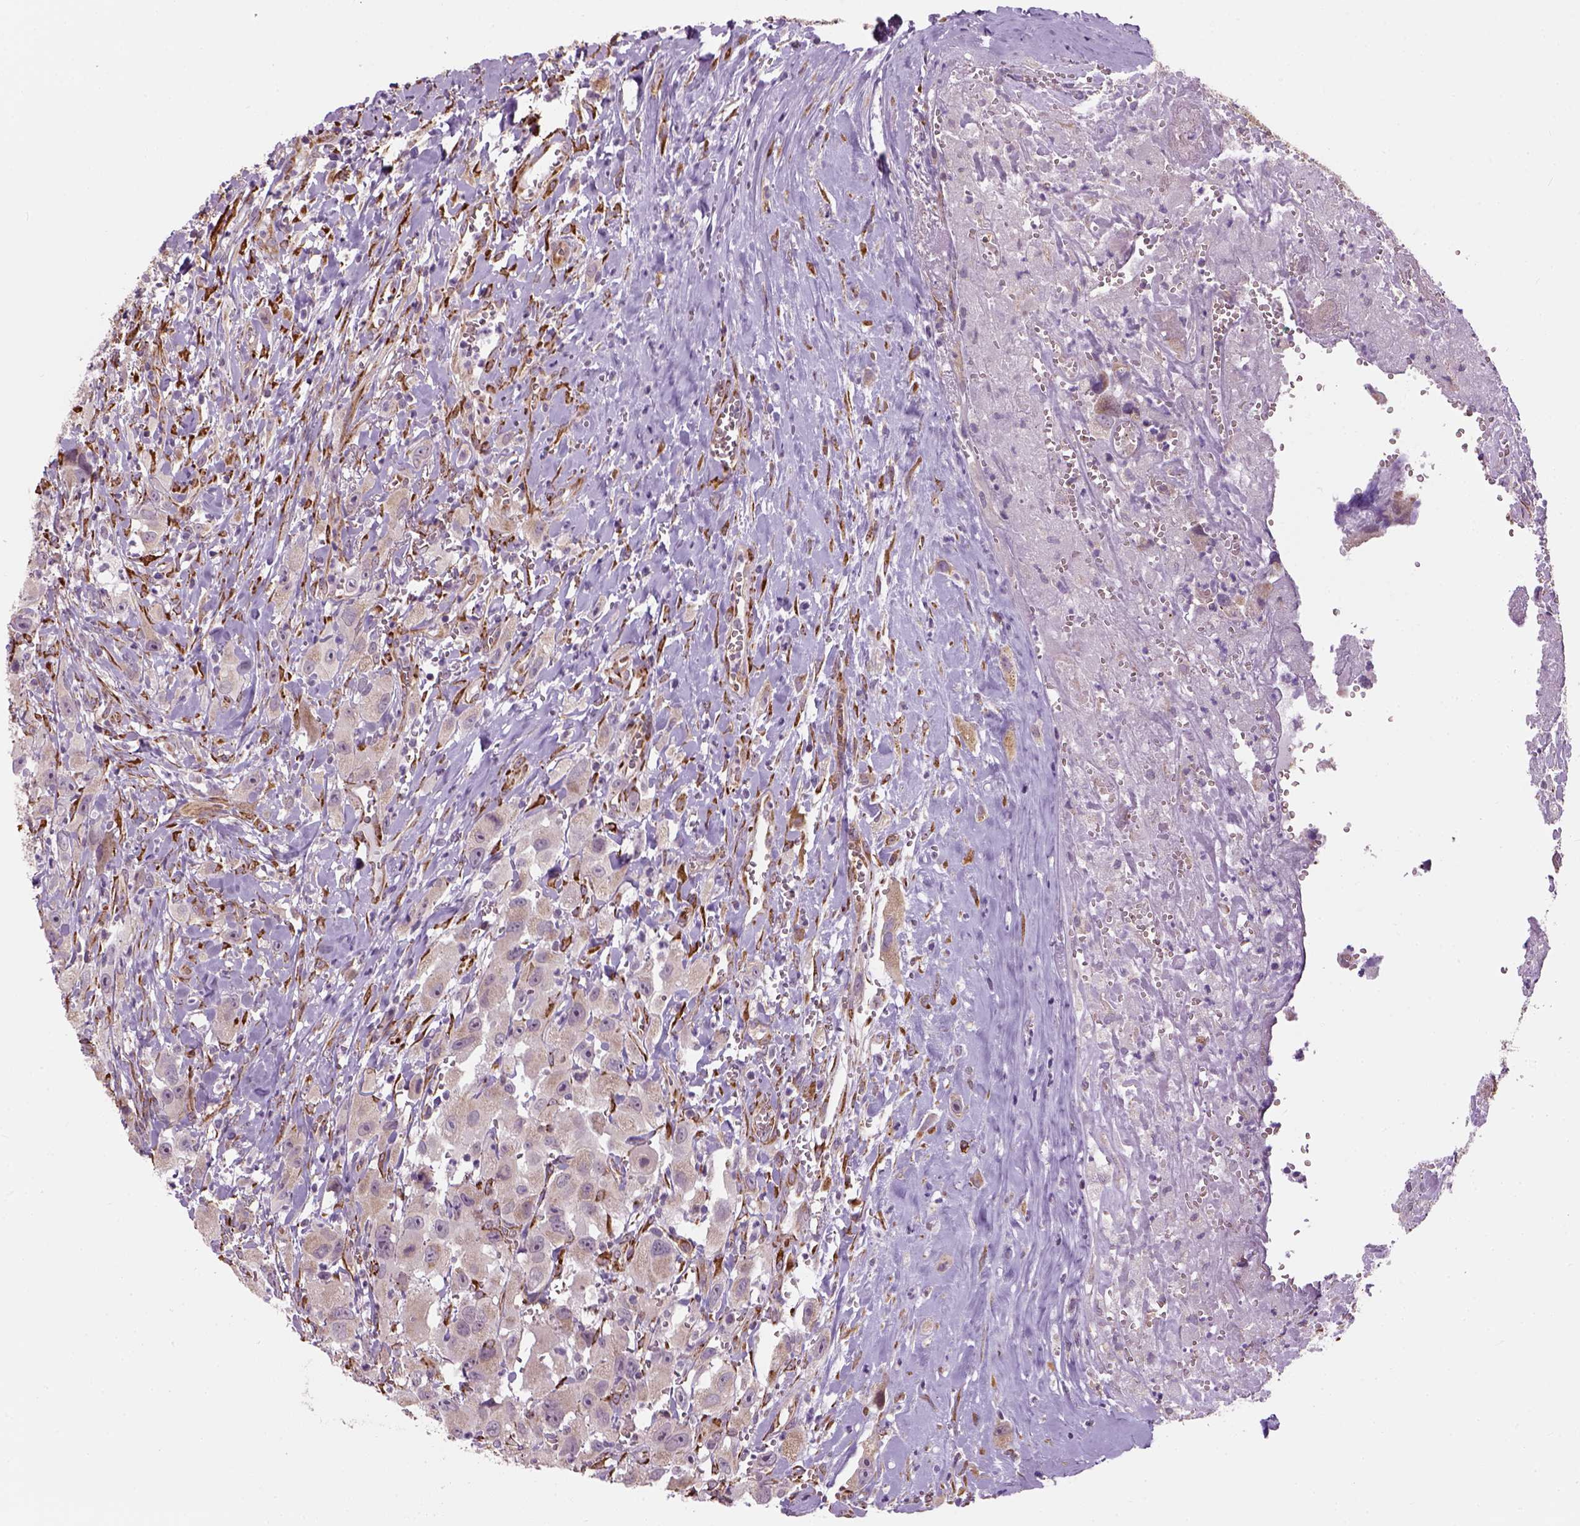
{"staining": {"intensity": "weak", "quantity": "25%-75%", "location": "cytoplasmic/membranous"}, "tissue": "head and neck cancer", "cell_type": "Tumor cells", "image_type": "cancer", "snomed": [{"axis": "morphology", "description": "Squamous cell carcinoma, NOS"}, {"axis": "morphology", "description": "Squamous cell carcinoma, metastatic, NOS"}, {"axis": "topography", "description": "Oral tissue"}, {"axis": "topography", "description": "Head-Neck"}], "caption": "Protein staining demonstrates weak cytoplasmic/membranous positivity in about 25%-75% of tumor cells in head and neck cancer.", "gene": "XK", "patient": {"sex": "female", "age": 85}}